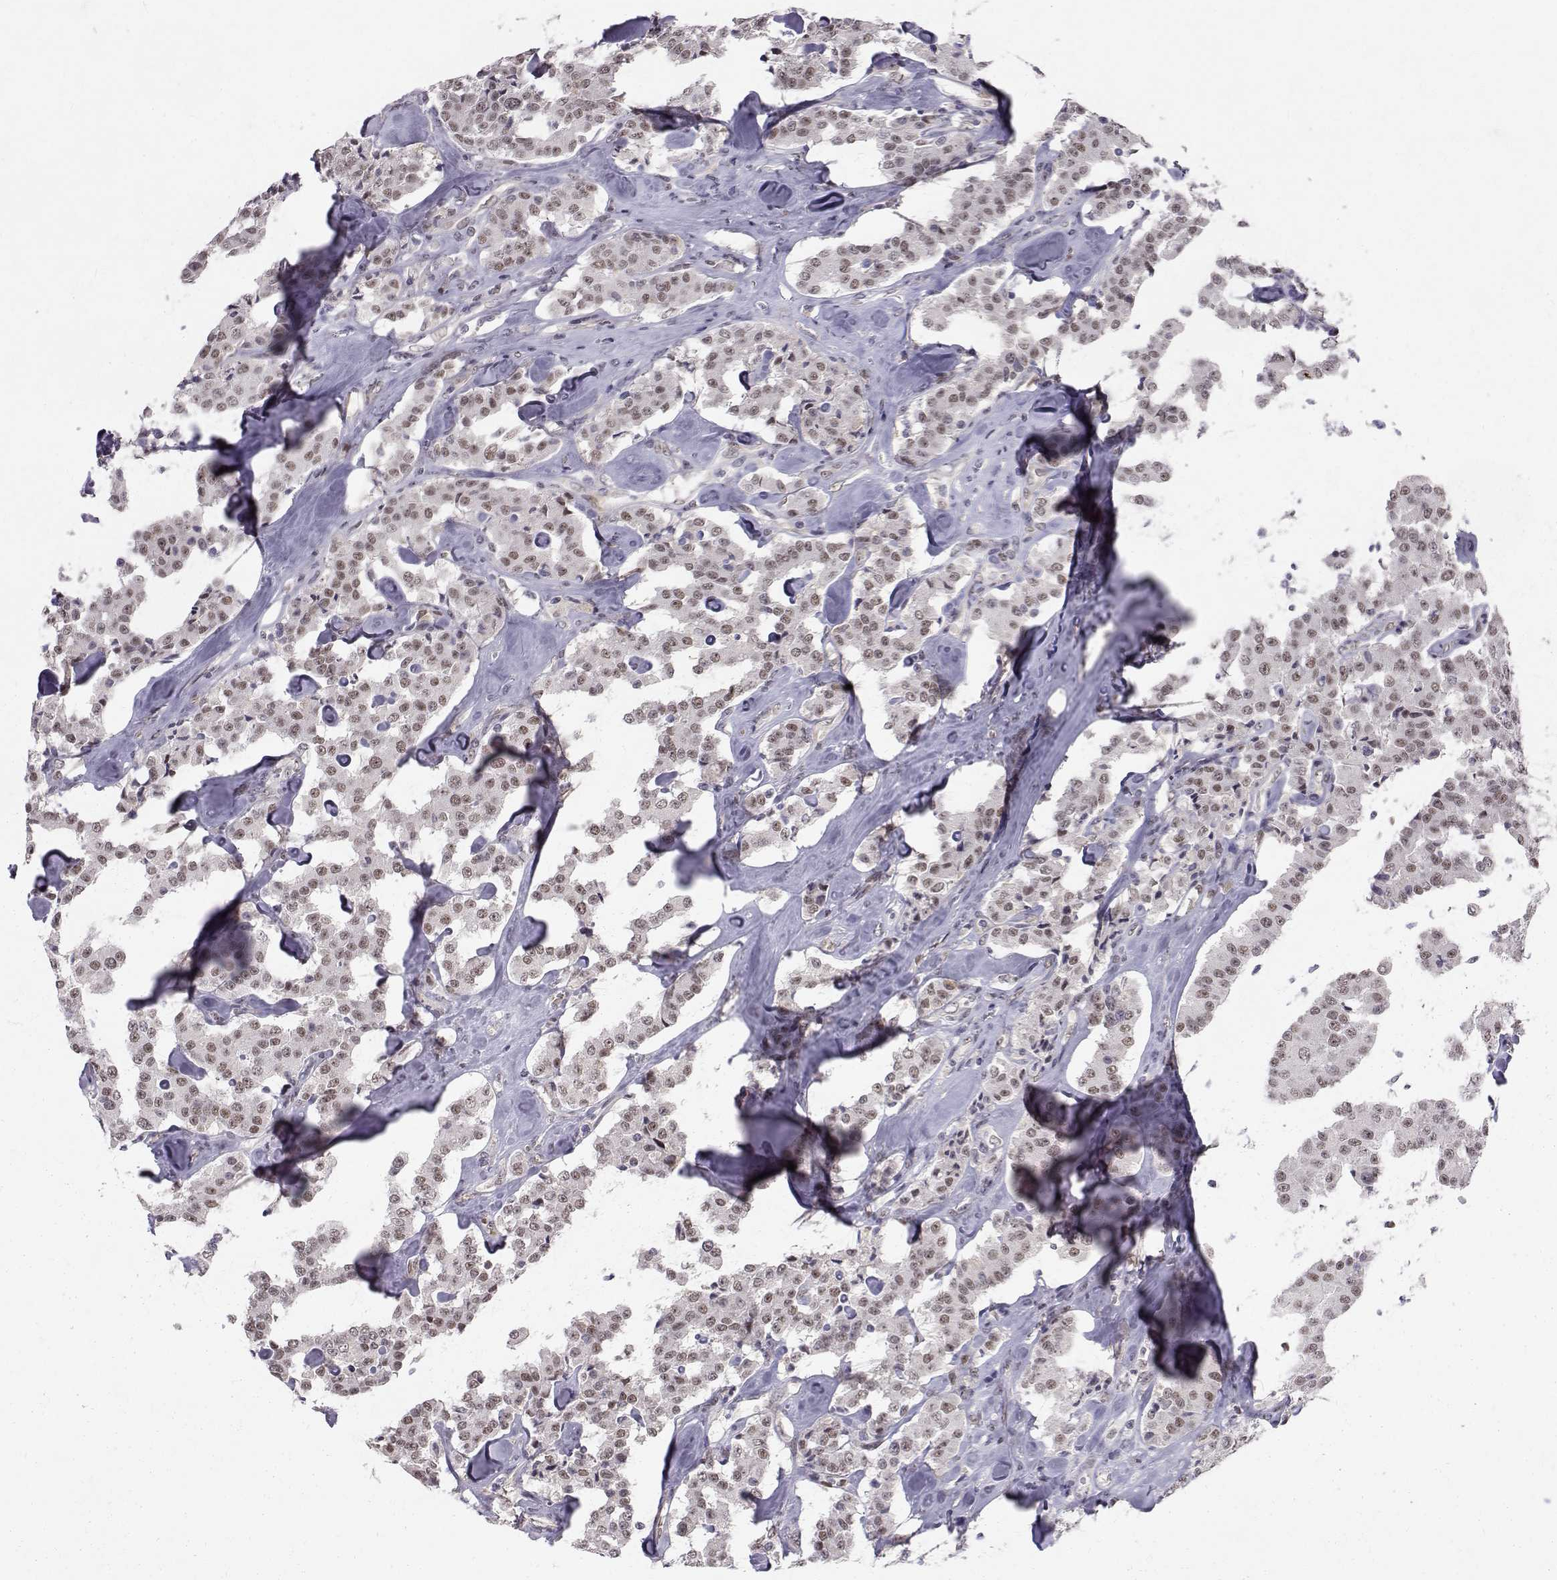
{"staining": {"intensity": "weak", "quantity": "25%-75%", "location": "nuclear"}, "tissue": "carcinoid", "cell_type": "Tumor cells", "image_type": "cancer", "snomed": [{"axis": "morphology", "description": "Carcinoid, malignant, NOS"}, {"axis": "topography", "description": "Pancreas"}], "caption": "Weak nuclear expression is present in about 25%-75% of tumor cells in carcinoid (malignant). The protein of interest is shown in brown color, while the nuclei are stained blue.", "gene": "RPP38", "patient": {"sex": "male", "age": 41}}